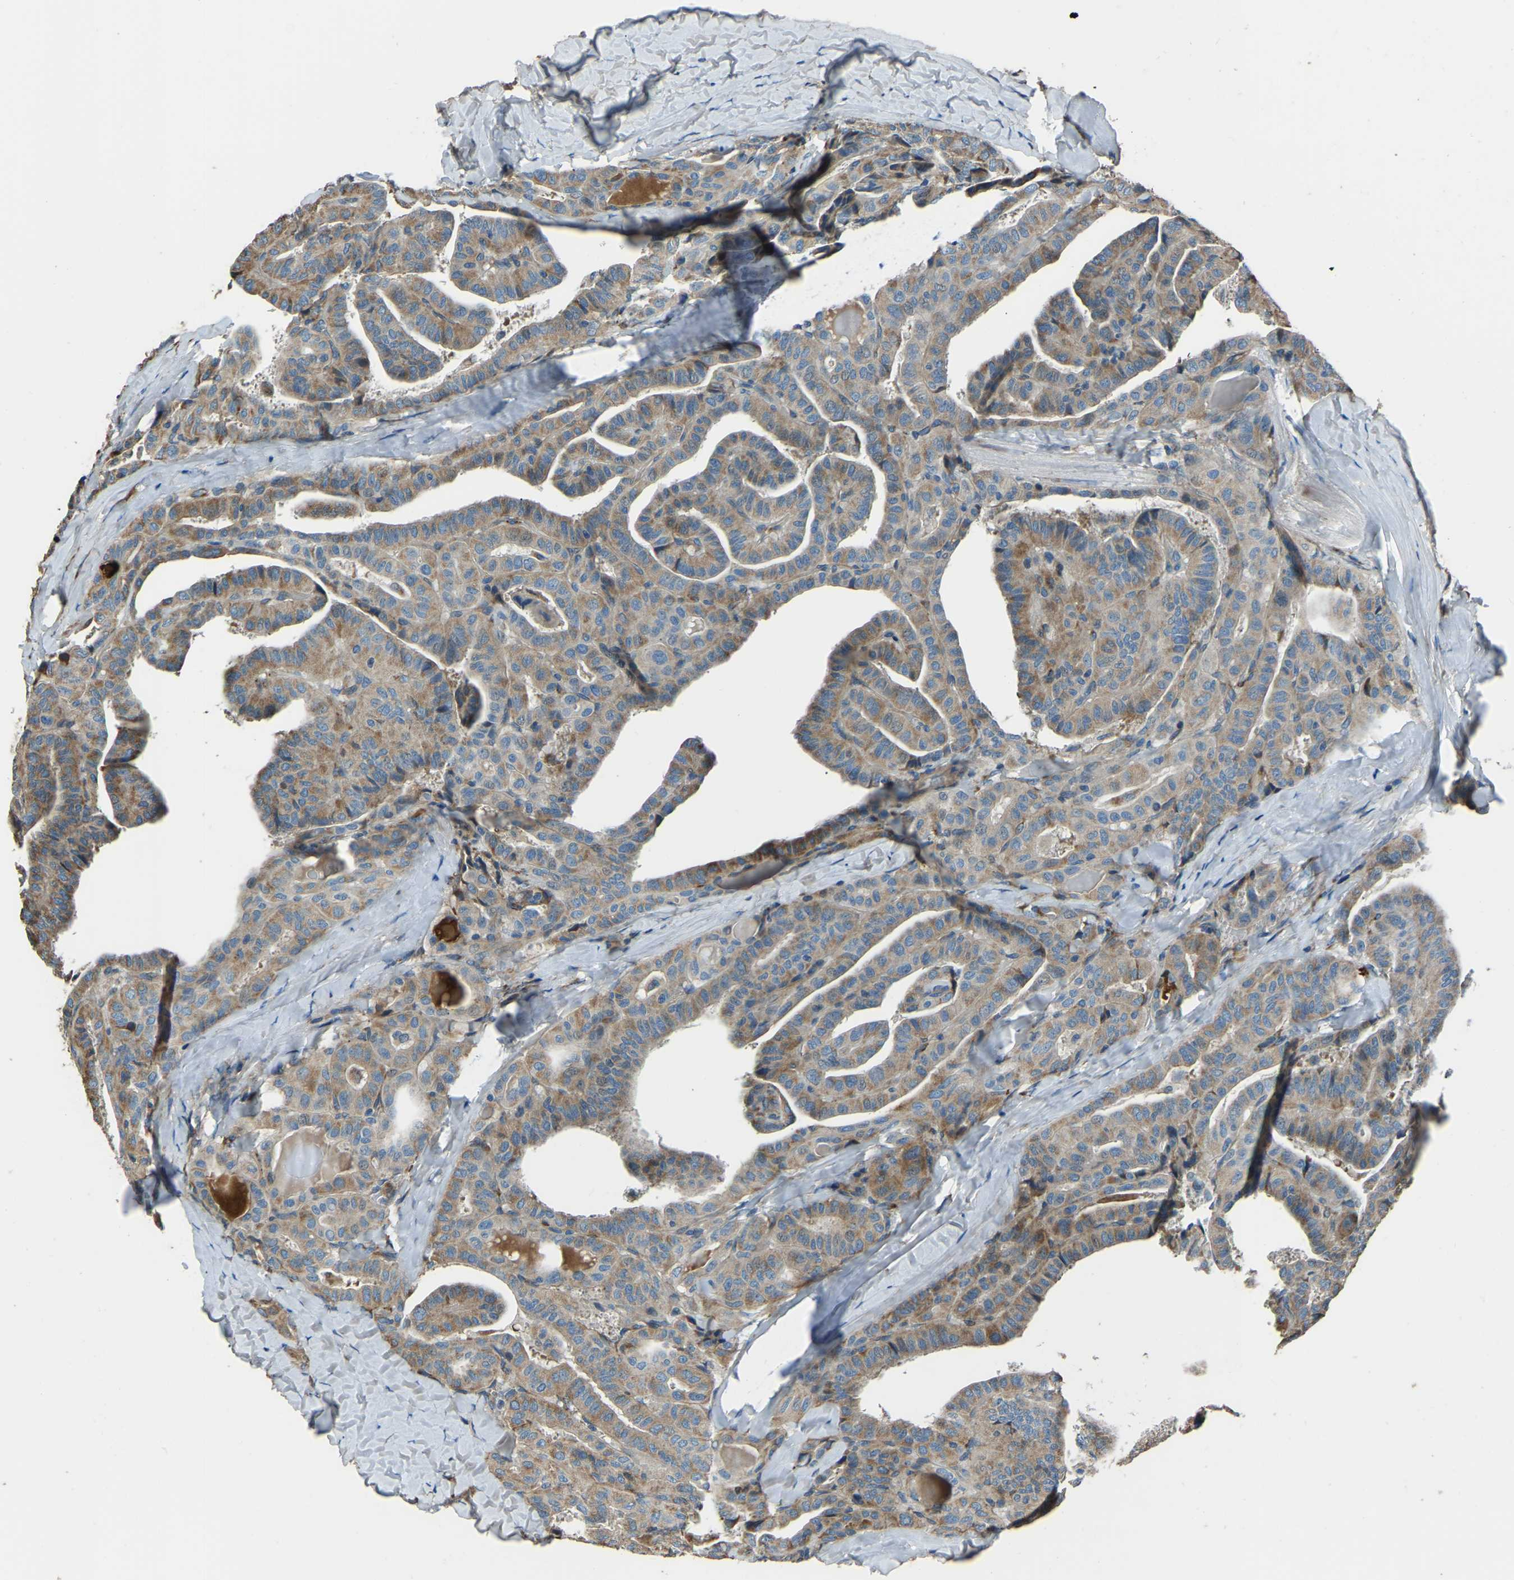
{"staining": {"intensity": "moderate", "quantity": ">75%", "location": "cytoplasmic/membranous"}, "tissue": "thyroid cancer", "cell_type": "Tumor cells", "image_type": "cancer", "snomed": [{"axis": "morphology", "description": "Papillary adenocarcinoma, NOS"}, {"axis": "topography", "description": "Thyroid gland"}], "caption": "IHC image of human papillary adenocarcinoma (thyroid) stained for a protein (brown), which demonstrates medium levels of moderate cytoplasmic/membranous positivity in about >75% of tumor cells.", "gene": "COL3A1", "patient": {"sex": "male", "age": 77}}